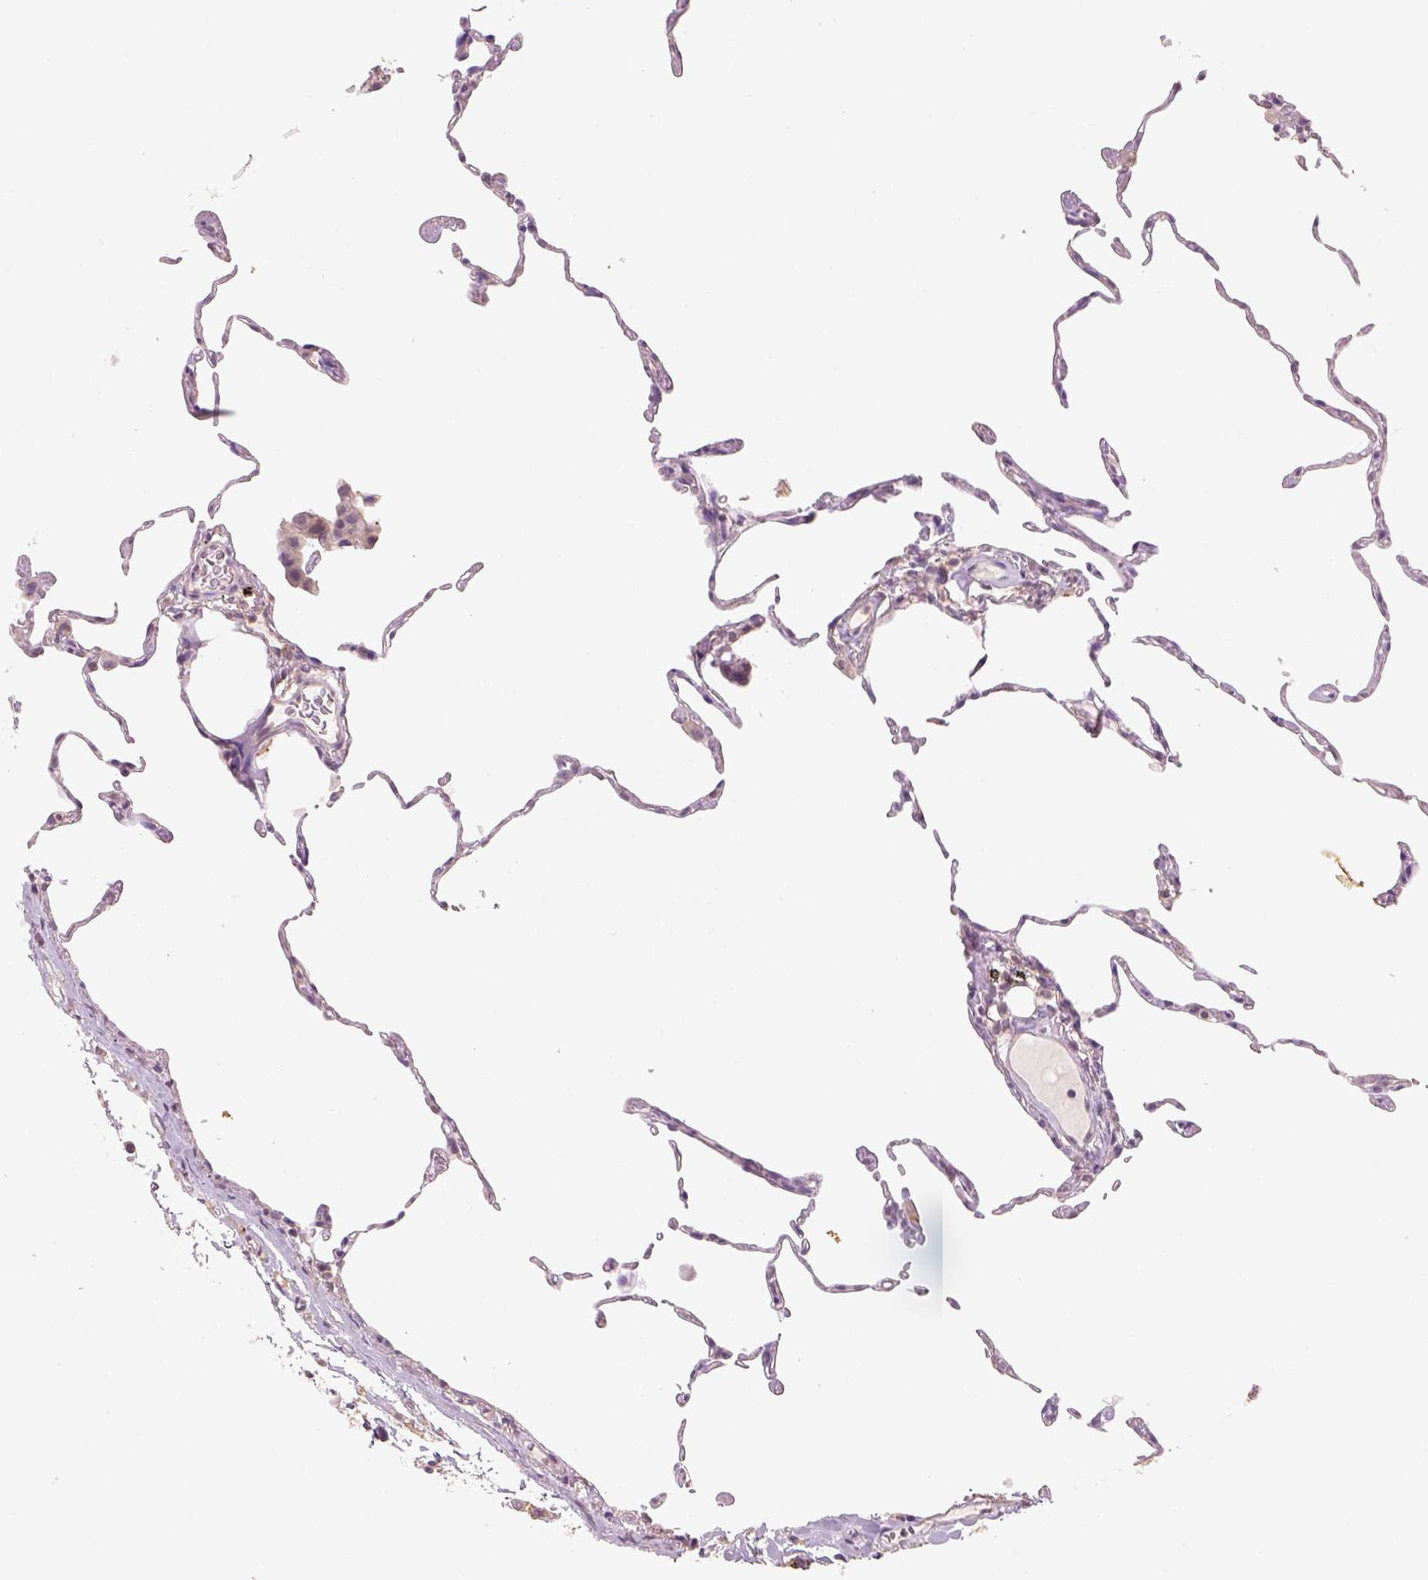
{"staining": {"intensity": "negative", "quantity": "none", "location": "none"}, "tissue": "lung", "cell_type": "Alveolar cells", "image_type": "normal", "snomed": [{"axis": "morphology", "description": "Normal tissue, NOS"}, {"axis": "topography", "description": "Lung"}], "caption": "A high-resolution image shows IHC staining of unremarkable lung, which demonstrates no significant positivity in alveolar cells. (Immunohistochemistry (ihc), brightfield microscopy, high magnification).", "gene": "AP2B1", "patient": {"sex": "female", "age": 57}}